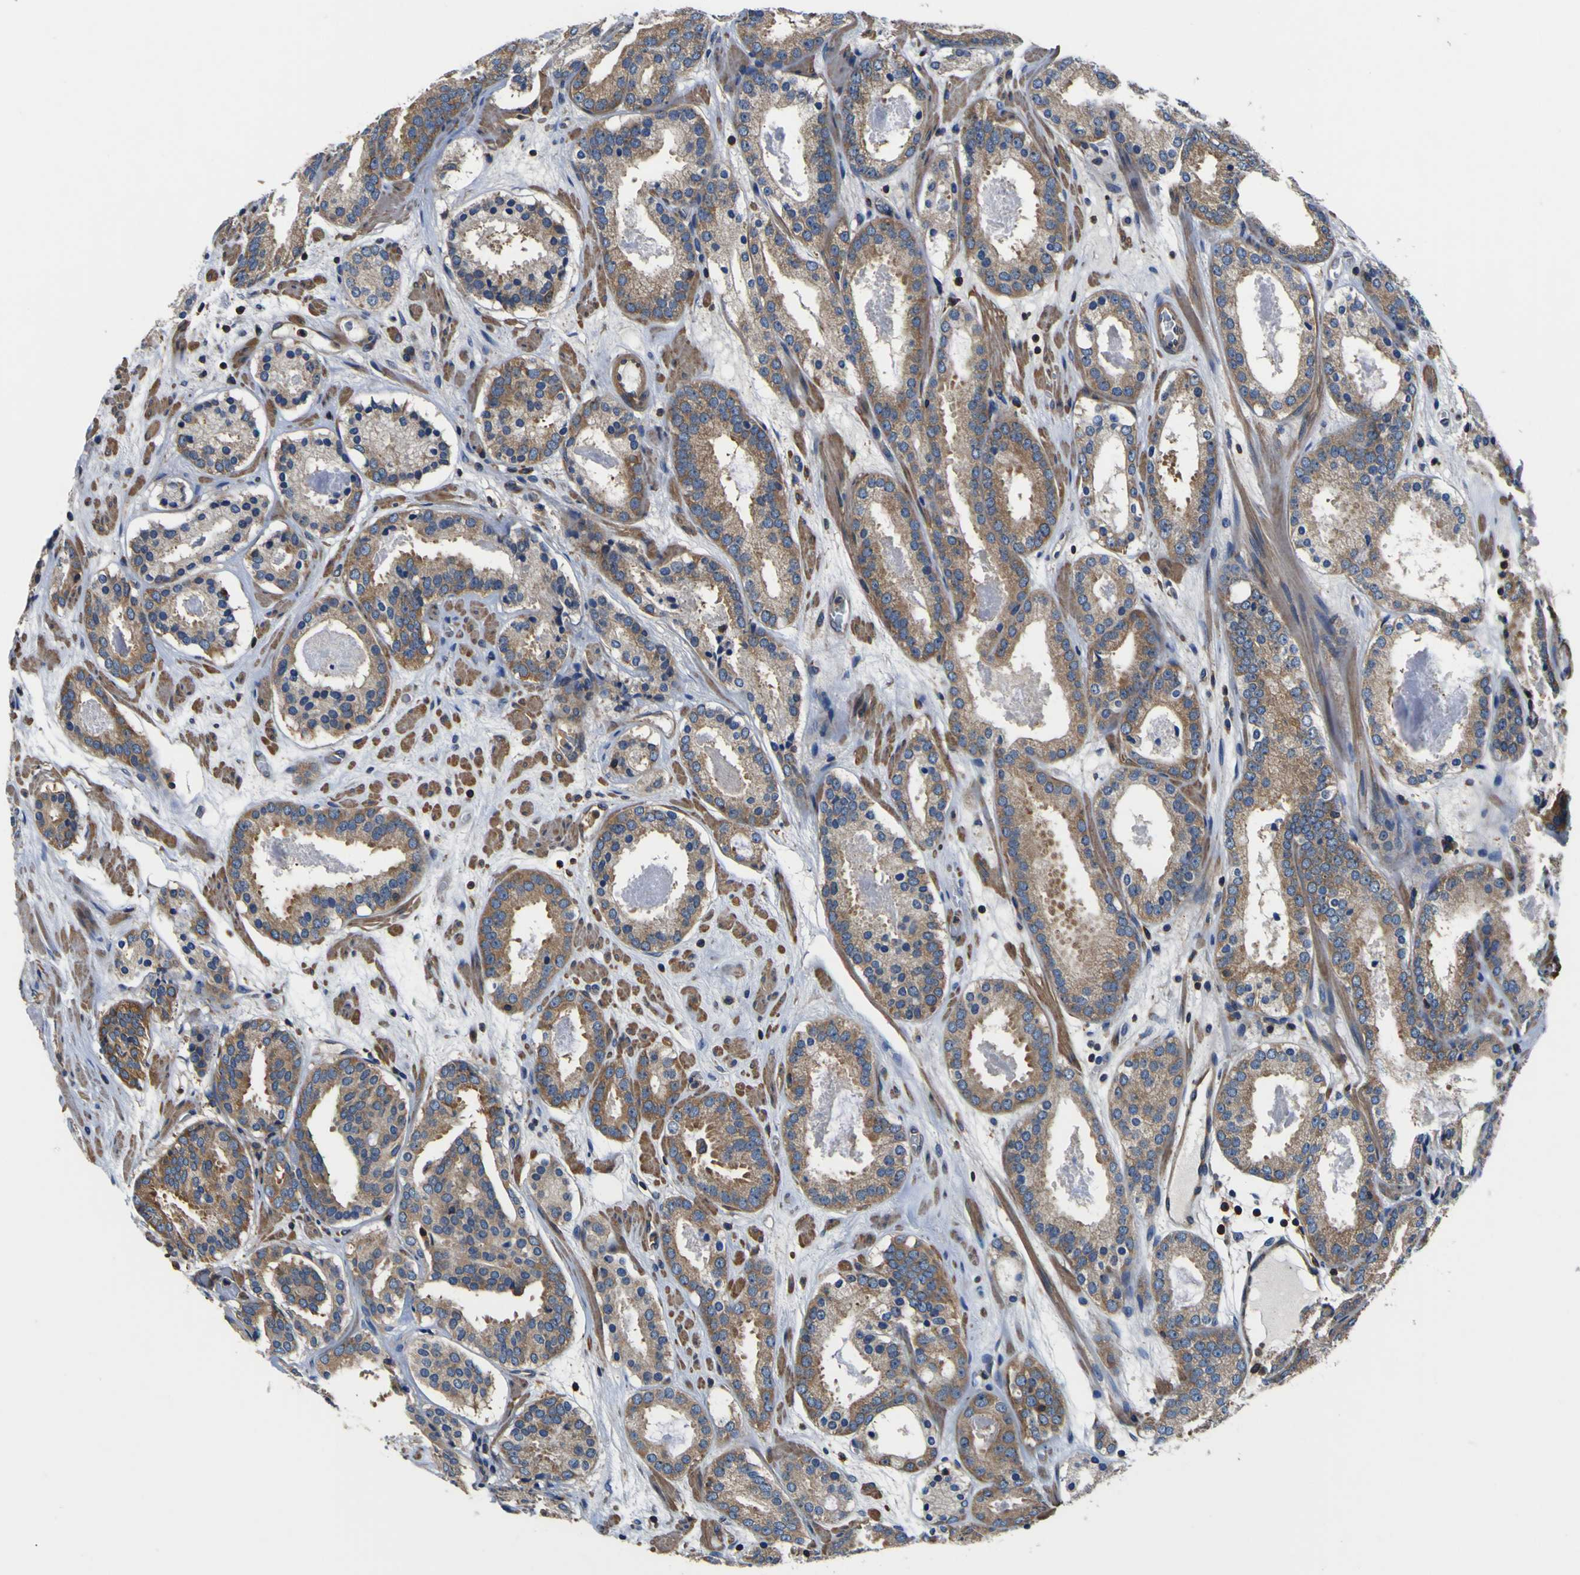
{"staining": {"intensity": "moderate", "quantity": ">75%", "location": "cytoplasmic/membranous"}, "tissue": "prostate cancer", "cell_type": "Tumor cells", "image_type": "cancer", "snomed": [{"axis": "morphology", "description": "Adenocarcinoma, Low grade"}, {"axis": "topography", "description": "Prostate"}], "caption": "Immunohistochemical staining of prostate cancer exhibits medium levels of moderate cytoplasmic/membranous expression in about >75% of tumor cells.", "gene": "CNR2", "patient": {"sex": "male", "age": 69}}